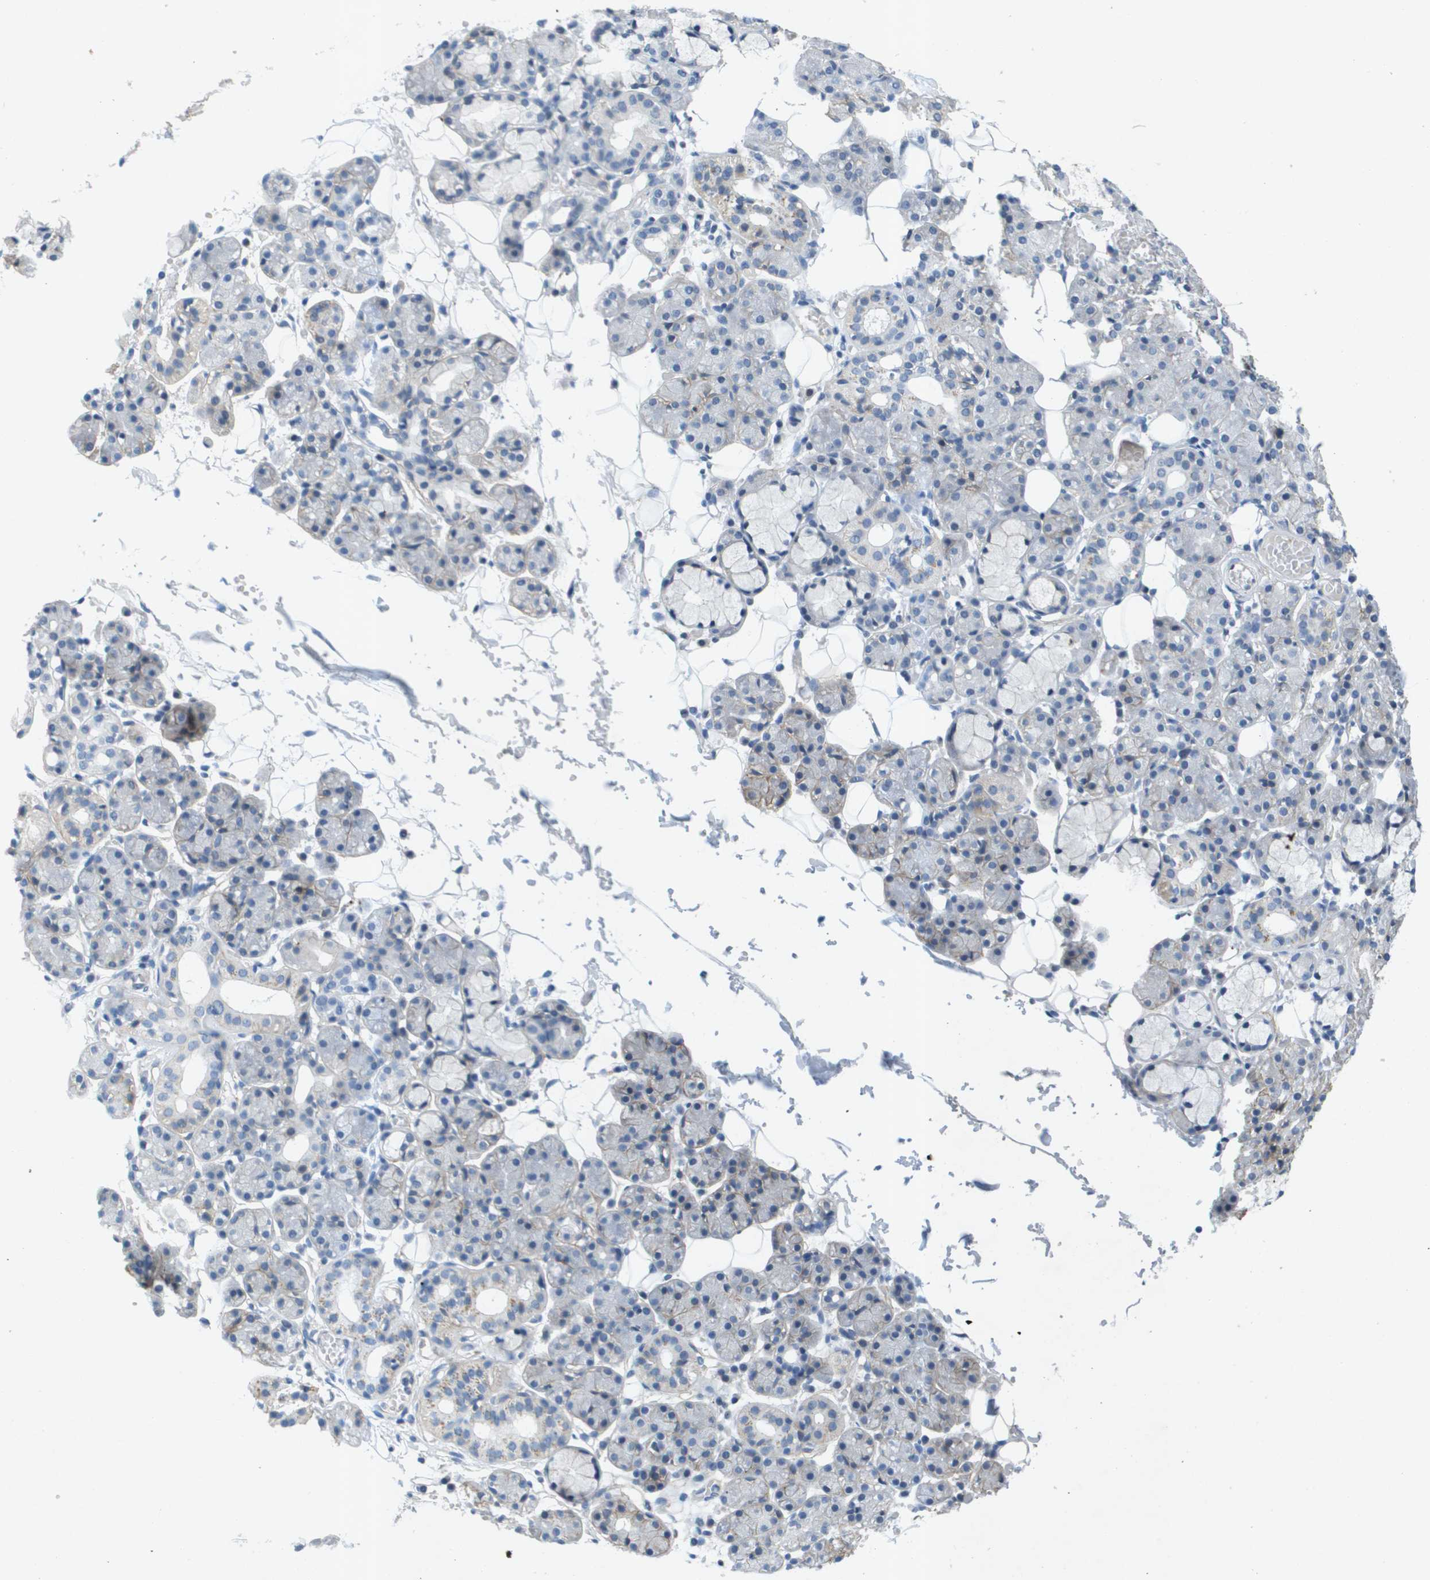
{"staining": {"intensity": "moderate", "quantity": "<25%", "location": "cytoplasmic/membranous"}, "tissue": "salivary gland", "cell_type": "Glandular cells", "image_type": "normal", "snomed": [{"axis": "morphology", "description": "Normal tissue, NOS"}, {"axis": "topography", "description": "Salivary gland"}], "caption": "High-power microscopy captured an IHC micrograph of benign salivary gland, revealing moderate cytoplasmic/membranous staining in approximately <25% of glandular cells. Using DAB (brown) and hematoxylin (blue) stains, captured at high magnification using brightfield microscopy.", "gene": "ITGA6", "patient": {"sex": "male", "age": 63}}